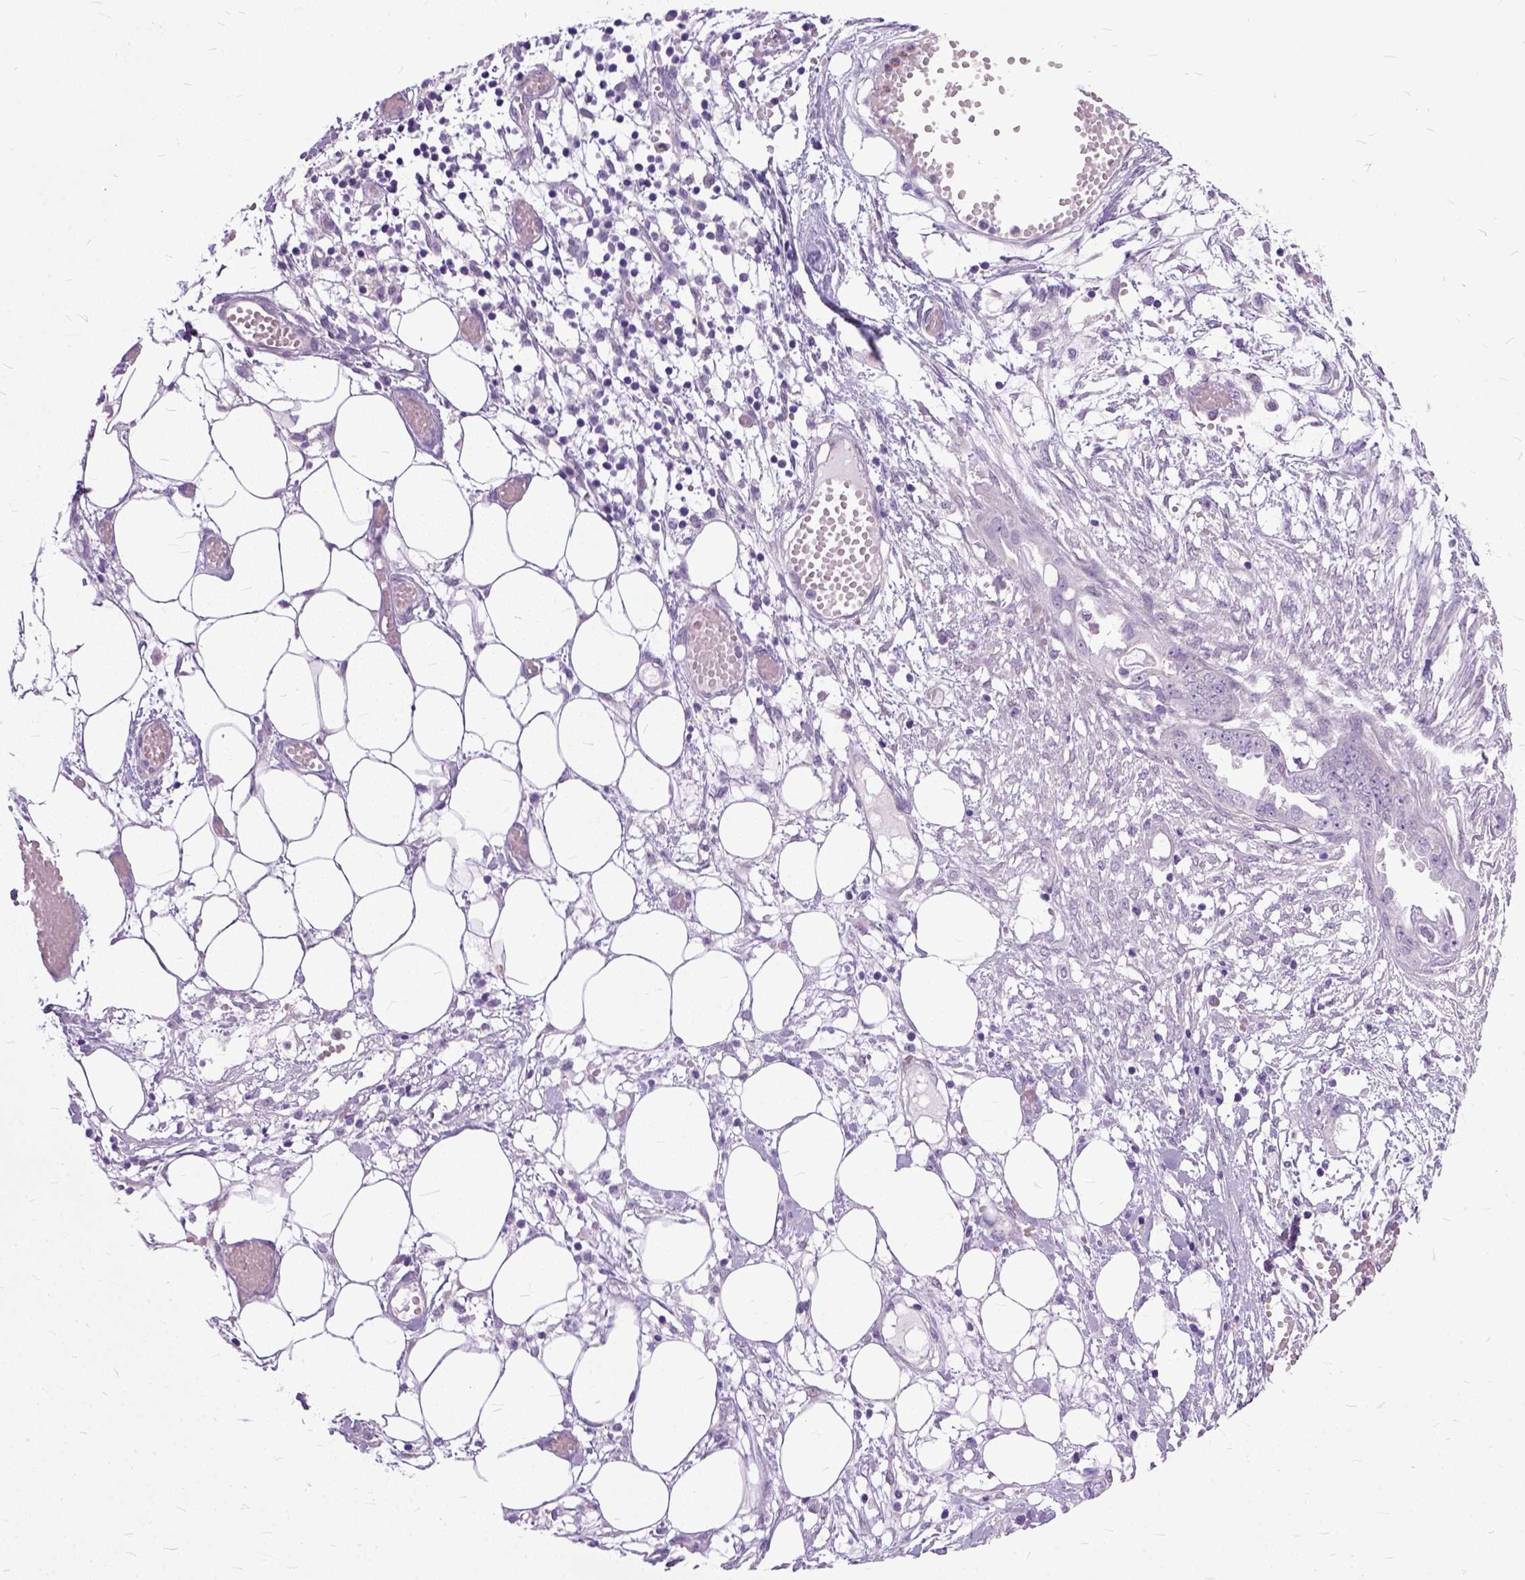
{"staining": {"intensity": "negative", "quantity": "none", "location": "none"}, "tissue": "endometrial cancer", "cell_type": "Tumor cells", "image_type": "cancer", "snomed": [{"axis": "morphology", "description": "Adenocarcinoma, NOS"}, {"axis": "morphology", "description": "Adenocarcinoma, metastatic, NOS"}, {"axis": "topography", "description": "Adipose tissue"}, {"axis": "topography", "description": "Endometrium"}], "caption": "Endometrial cancer was stained to show a protein in brown. There is no significant positivity in tumor cells.", "gene": "TCEAL7", "patient": {"sex": "female", "age": 67}}